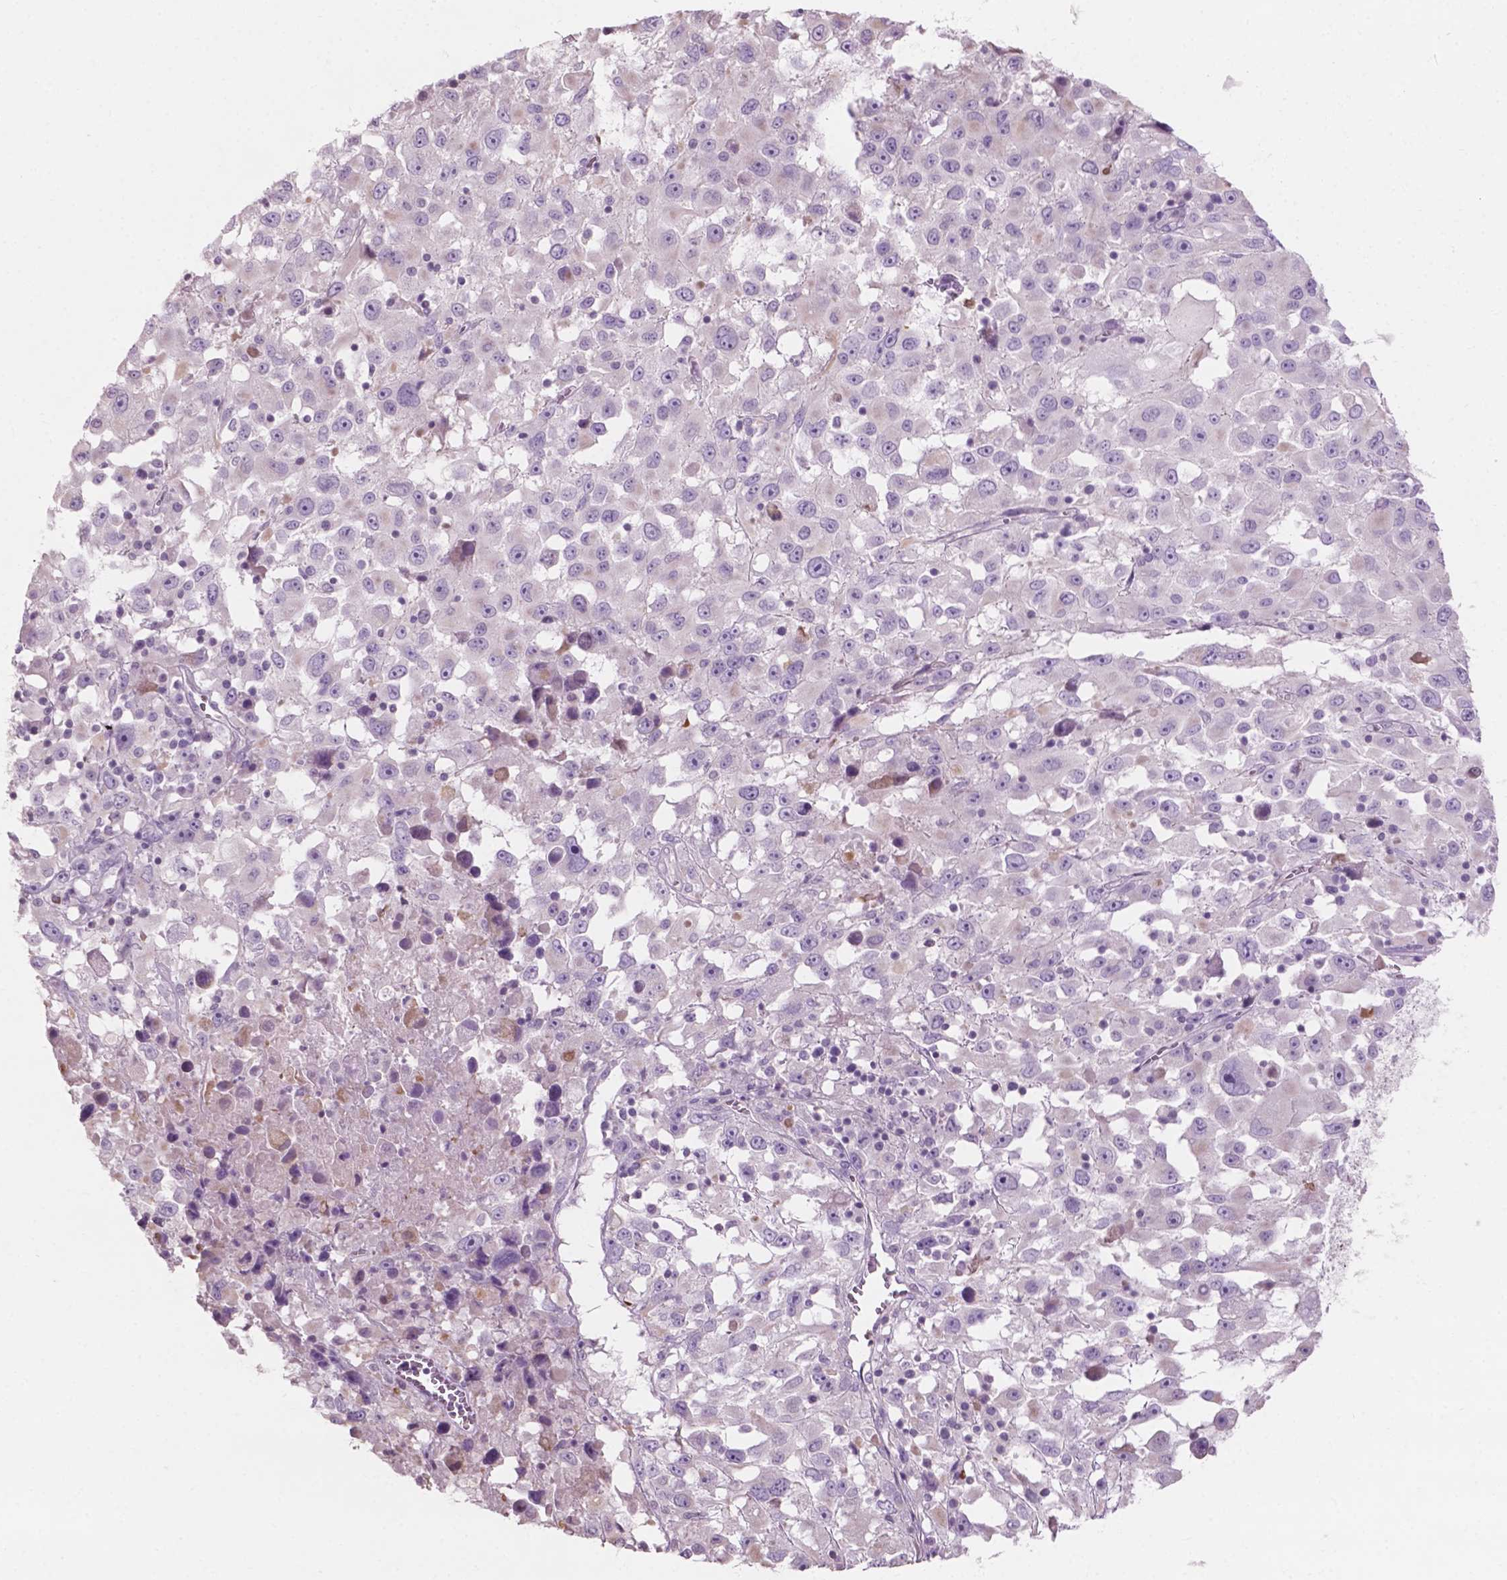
{"staining": {"intensity": "negative", "quantity": "none", "location": "none"}, "tissue": "melanoma", "cell_type": "Tumor cells", "image_type": "cancer", "snomed": [{"axis": "morphology", "description": "Malignant melanoma, Metastatic site"}, {"axis": "topography", "description": "Soft tissue"}], "caption": "Malignant melanoma (metastatic site) was stained to show a protein in brown. There is no significant positivity in tumor cells.", "gene": "AWAT1", "patient": {"sex": "male", "age": 50}}